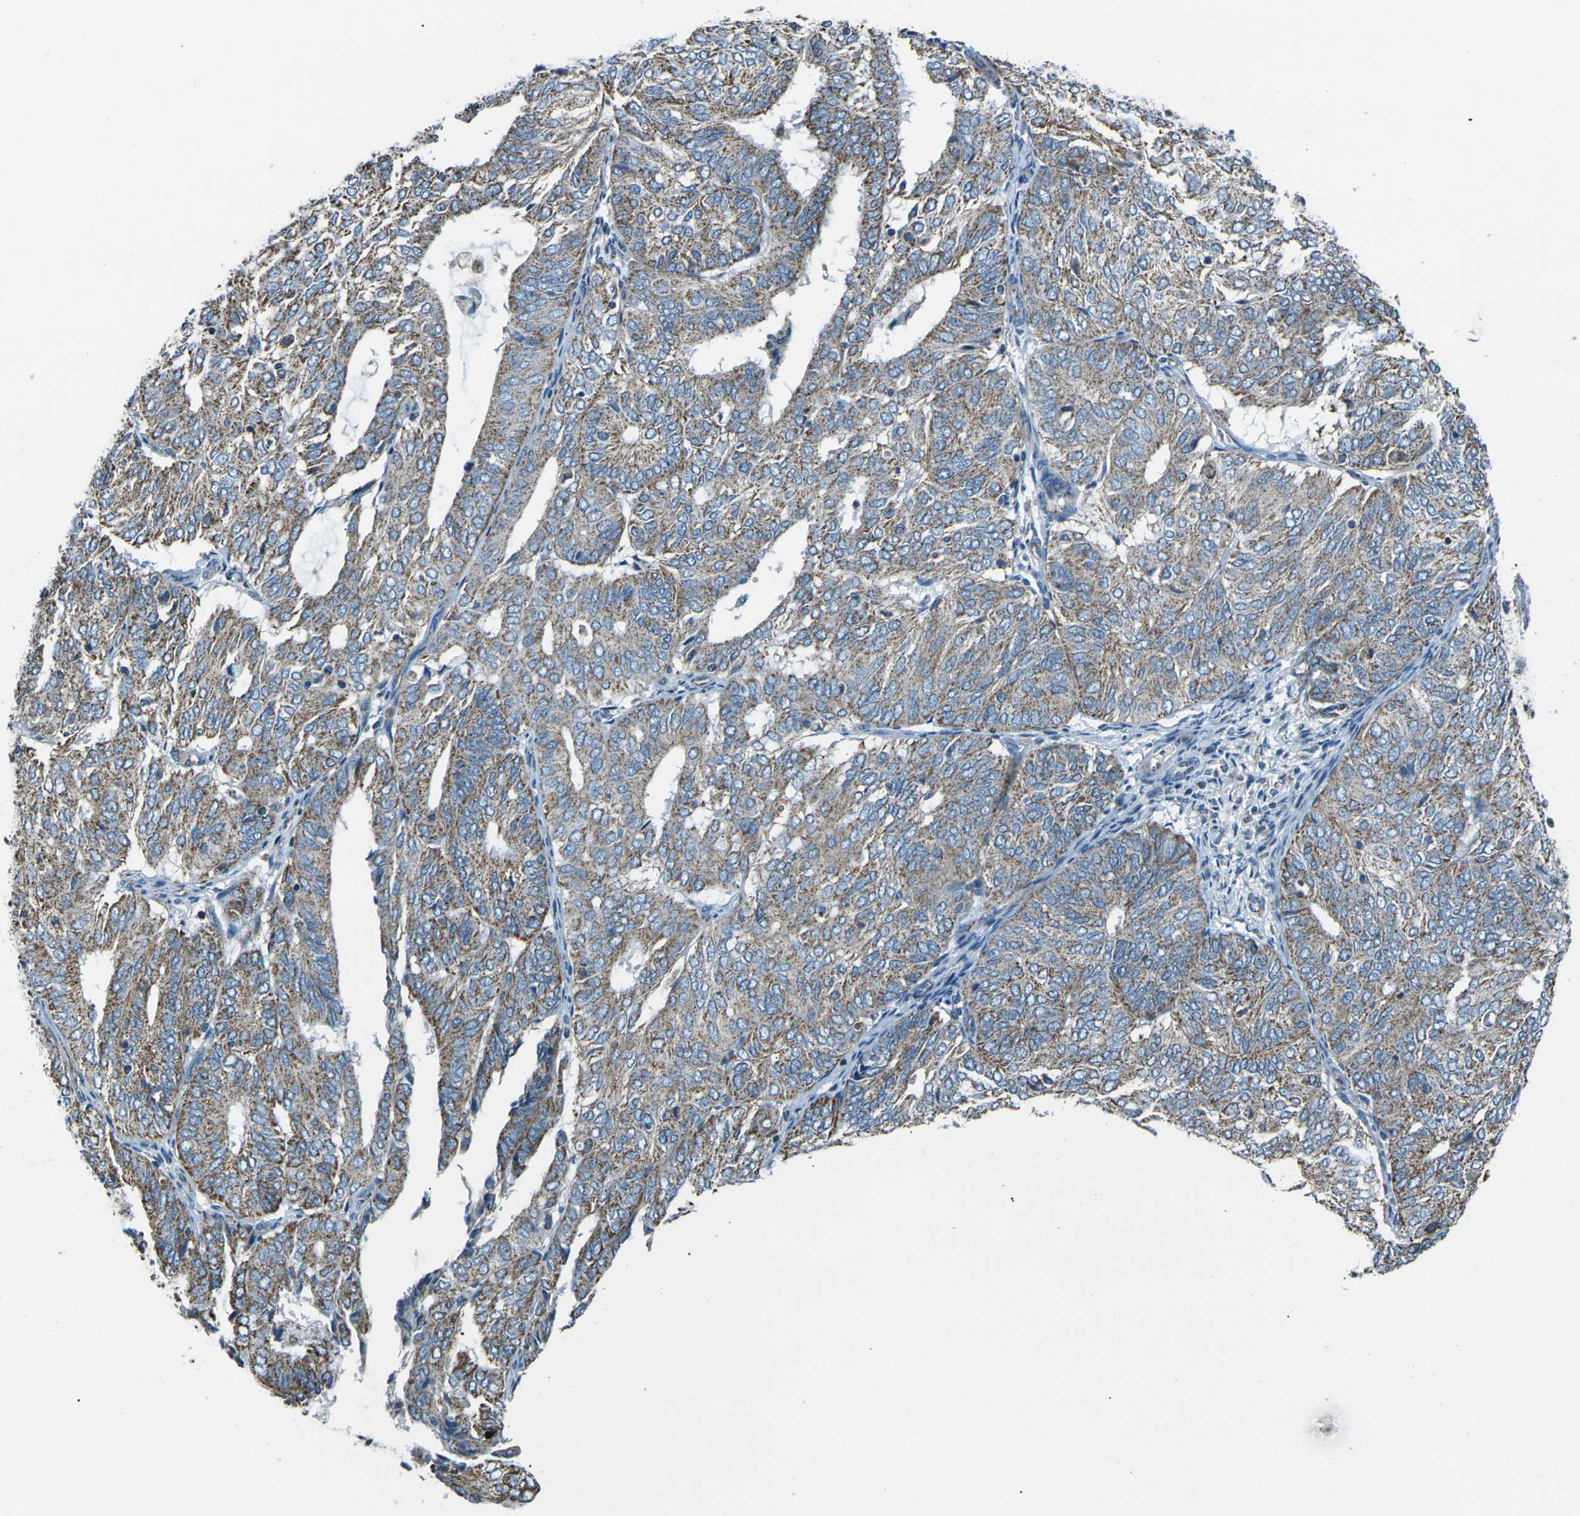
{"staining": {"intensity": "moderate", "quantity": ">75%", "location": "cytoplasmic/membranous"}, "tissue": "endometrial cancer", "cell_type": "Tumor cells", "image_type": "cancer", "snomed": [{"axis": "morphology", "description": "Adenocarcinoma, NOS"}, {"axis": "topography", "description": "Uterus"}], "caption": "Immunohistochemistry (IHC) photomicrograph of neoplastic tissue: human endometrial cancer (adenocarcinoma) stained using immunohistochemistry (IHC) reveals medium levels of moderate protein expression localized specifically in the cytoplasmic/membranous of tumor cells, appearing as a cytoplasmic/membranous brown color.", "gene": "IRF3", "patient": {"sex": "female", "age": 60}}